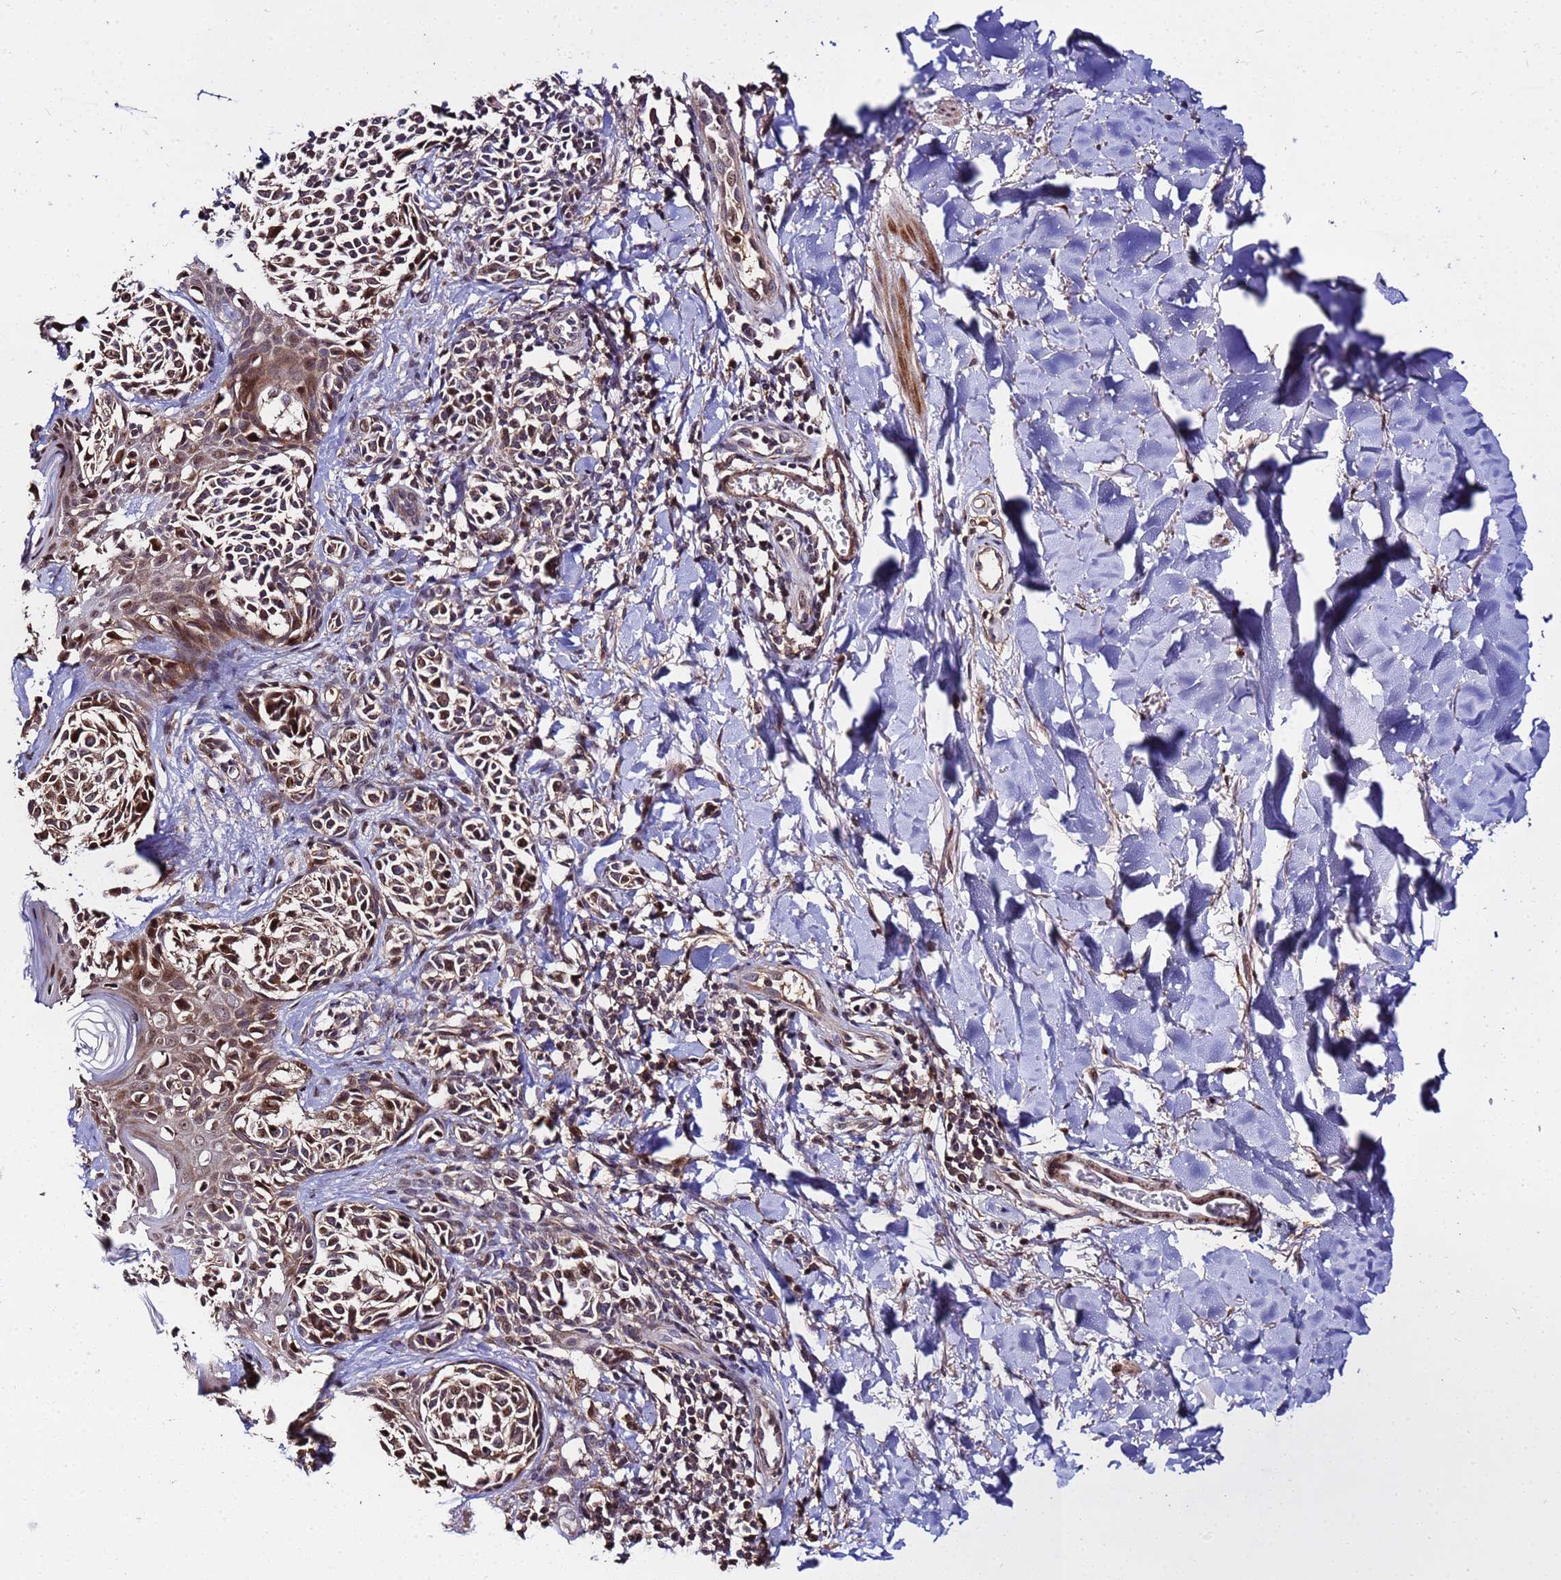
{"staining": {"intensity": "moderate", "quantity": "25%-75%", "location": "cytoplasmic/membranous,nuclear"}, "tissue": "melanoma", "cell_type": "Tumor cells", "image_type": "cancer", "snomed": [{"axis": "morphology", "description": "Malignant melanoma, NOS"}, {"axis": "topography", "description": "Skin of upper extremity"}], "caption": "Tumor cells reveal medium levels of moderate cytoplasmic/membranous and nuclear staining in about 25%-75% of cells in melanoma.", "gene": "WNK4", "patient": {"sex": "male", "age": 40}}